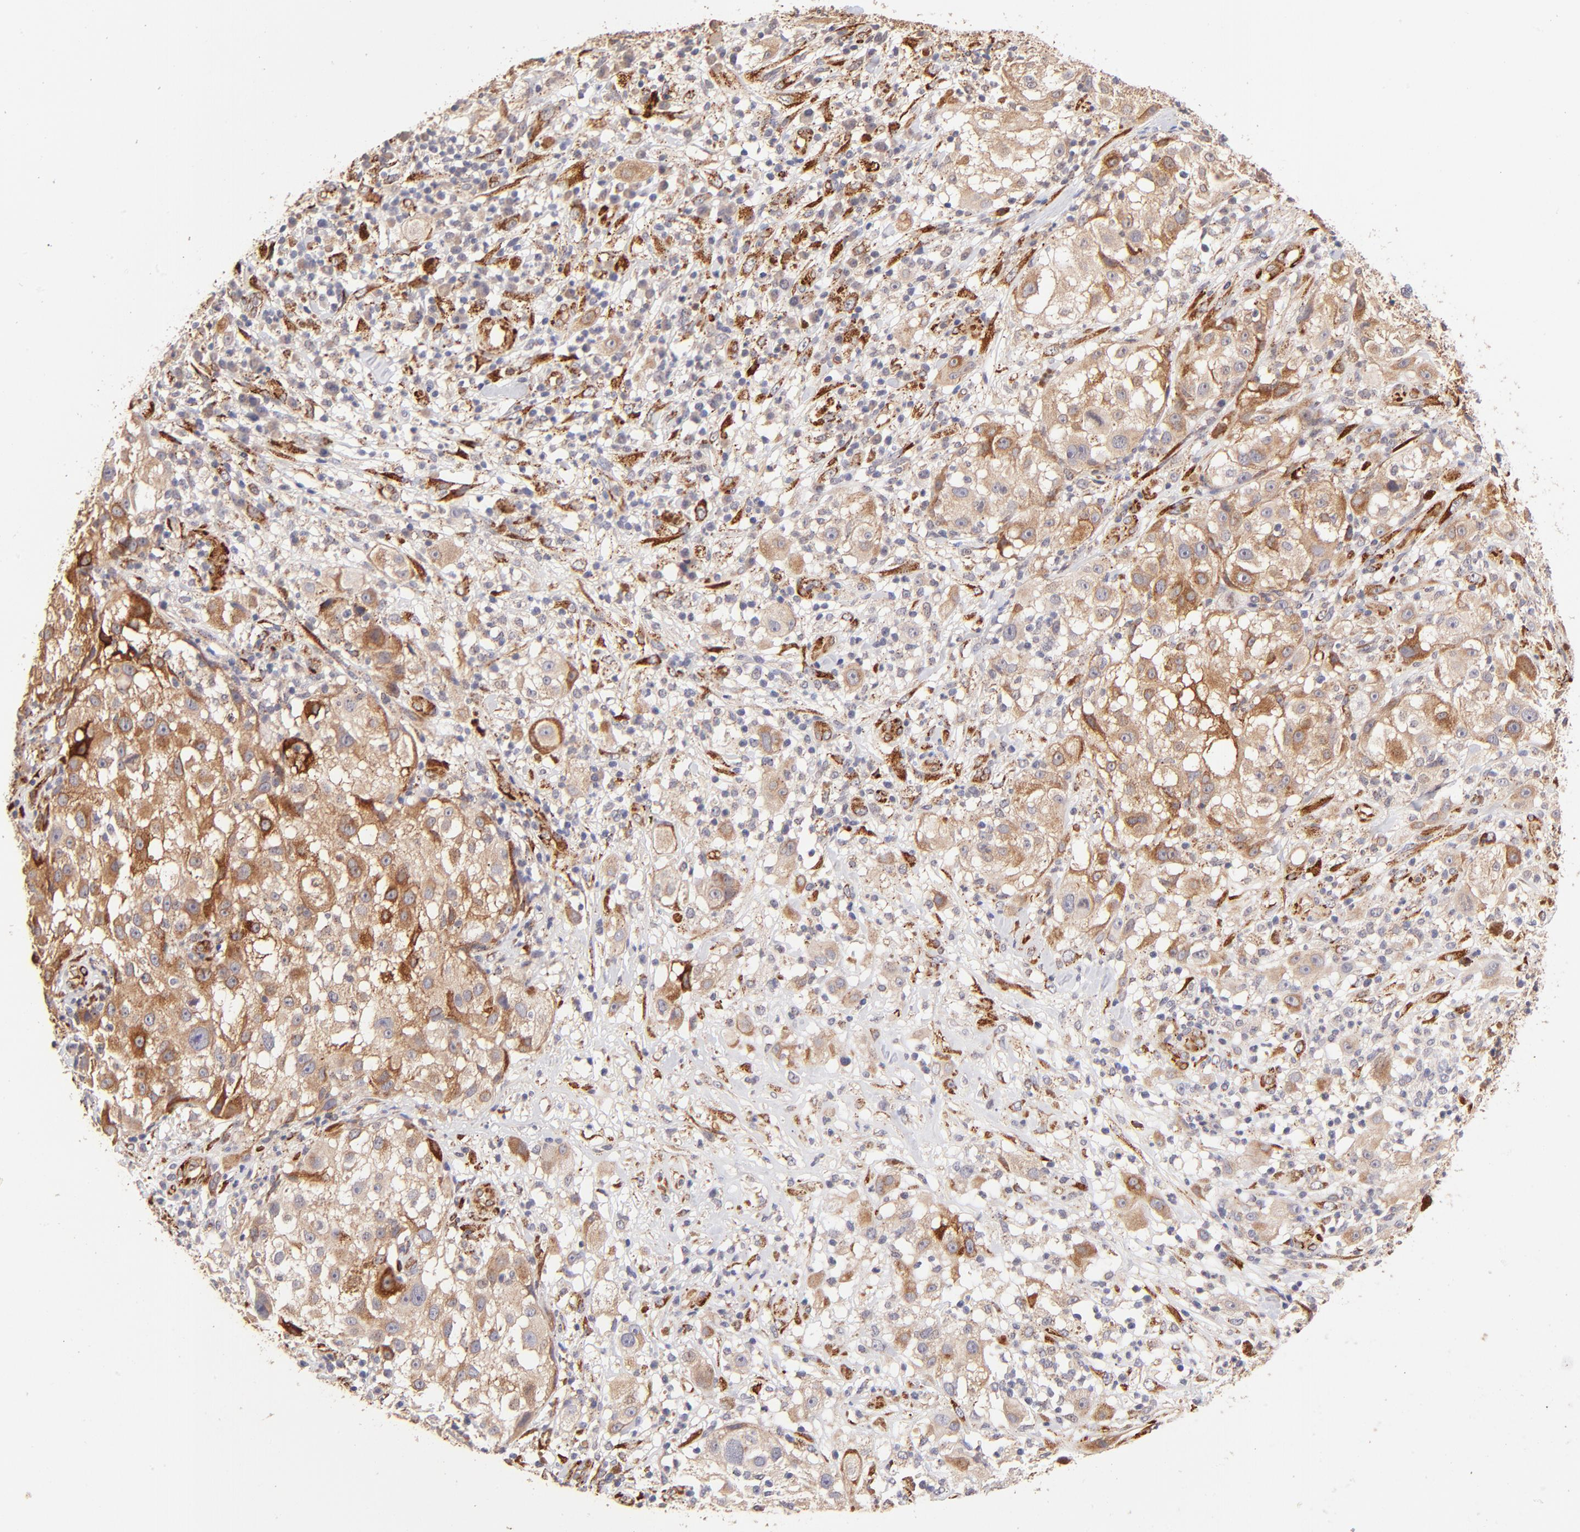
{"staining": {"intensity": "moderate", "quantity": "25%-75%", "location": "cytoplasmic/membranous"}, "tissue": "melanoma", "cell_type": "Tumor cells", "image_type": "cancer", "snomed": [{"axis": "morphology", "description": "Necrosis, NOS"}, {"axis": "morphology", "description": "Malignant melanoma, NOS"}, {"axis": "topography", "description": "Skin"}], "caption": "IHC of human melanoma reveals medium levels of moderate cytoplasmic/membranous positivity in about 25%-75% of tumor cells. The staining was performed using DAB to visualize the protein expression in brown, while the nuclei were stained in blue with hematoxylin (Magnification: 20x).", "gene": "SPARC", "patient": {"sex": "female", "age": 87}}